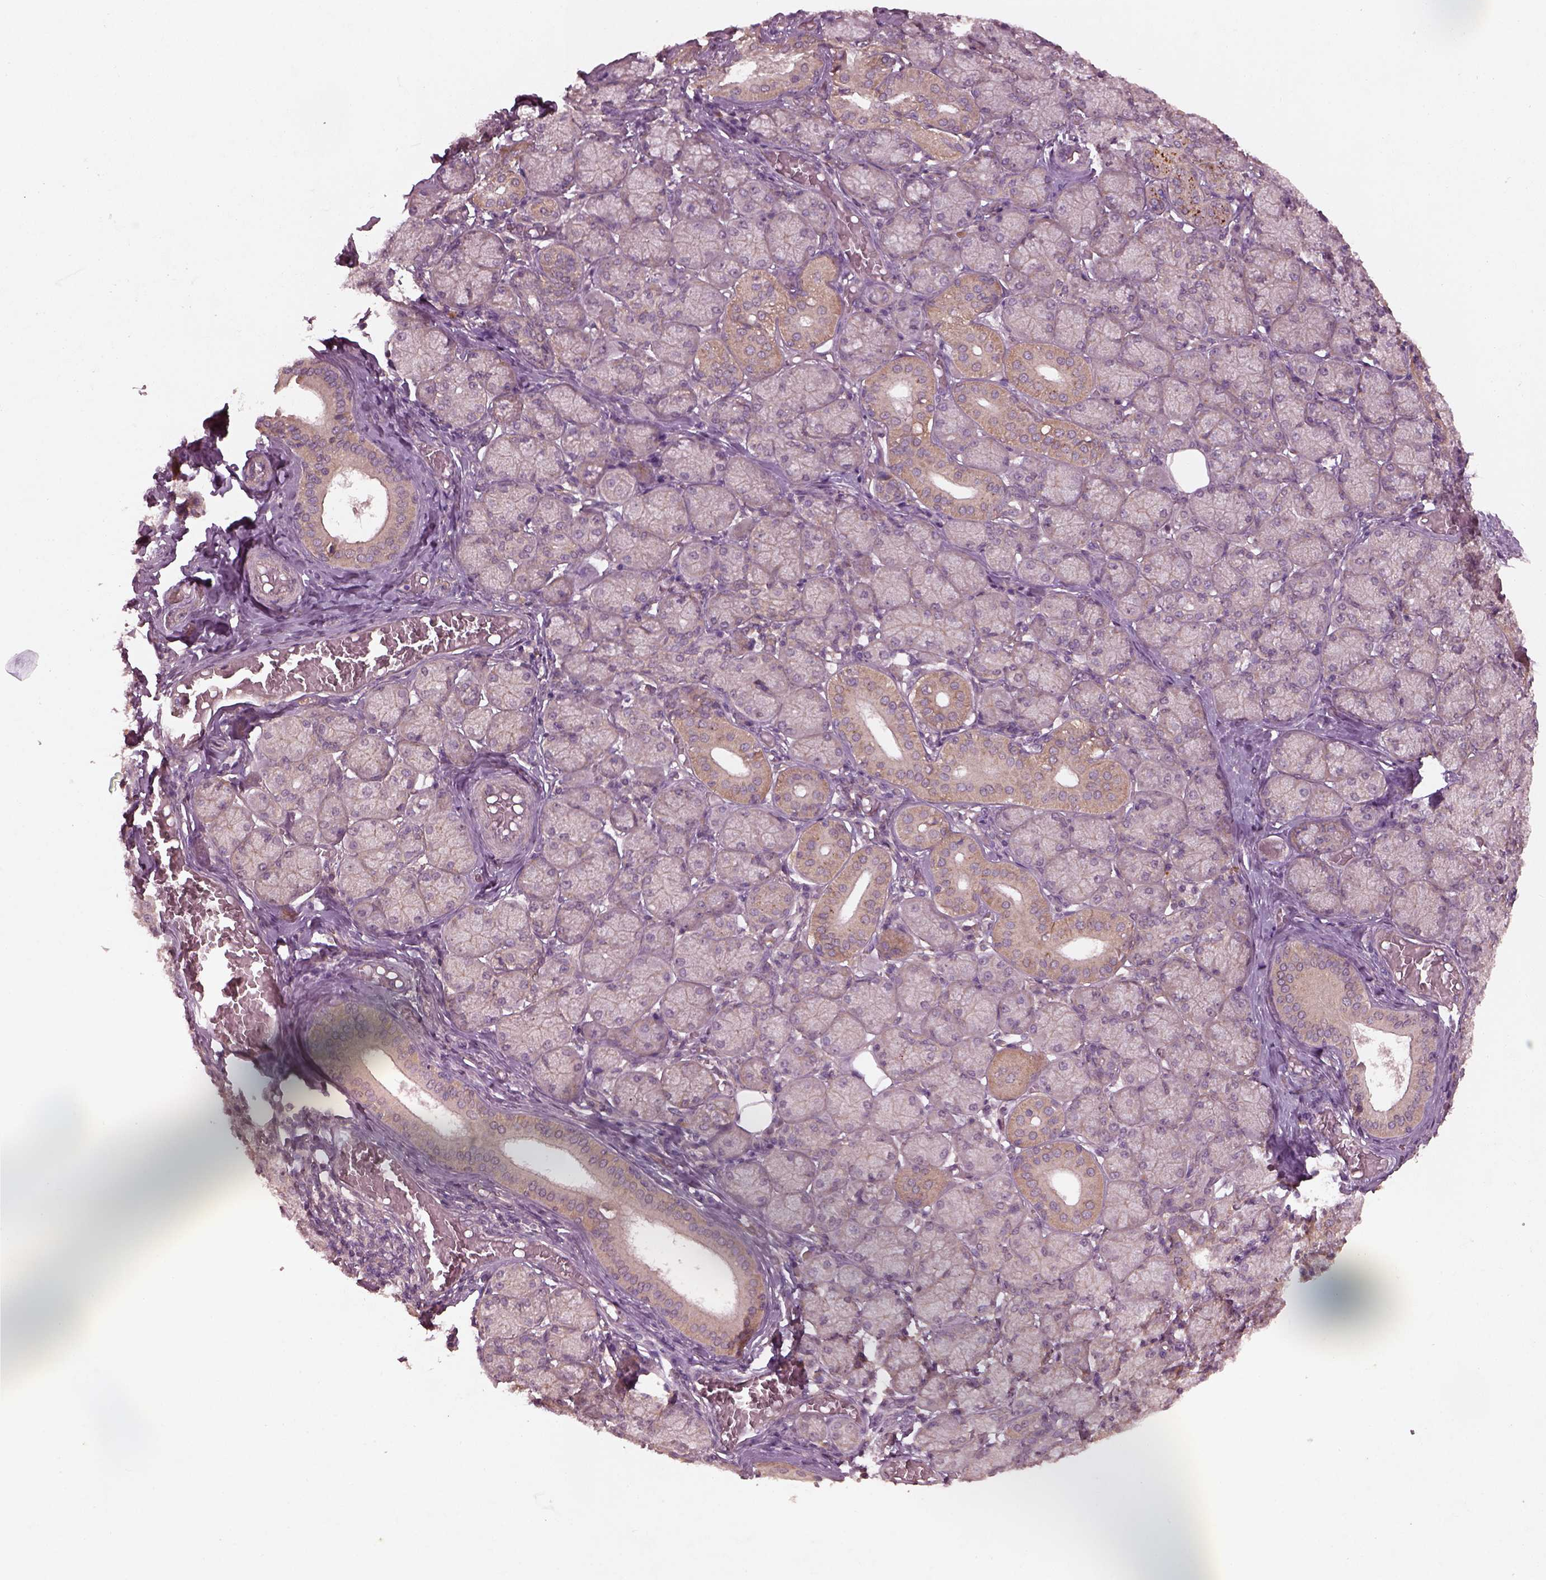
{"staining": {"intensity": "weak", "quantity": "<25%", "location": "cytoplasmic/membranous"}, "tissue": "salivary gland", "cell_type": "Glandular cells", "image_type": "normal", "snomed": [{"axis": "morphology", "description": "Normal tissue, NOS"}, {"axis": "topography", "description": "Salivary gland"}, {"axis": "topography", "description": "Peripheral nerve tissue"}], "caption": "Immunohistochemistry (IHC) histopathology image of normal salivary gland: human salivary gland stained with DAB (3,3'-diaminobenzidine) displays no significant protein expression in glandular cells.", "gene": "FAM234A", "patient": {"sex": "female", "age": 24}}